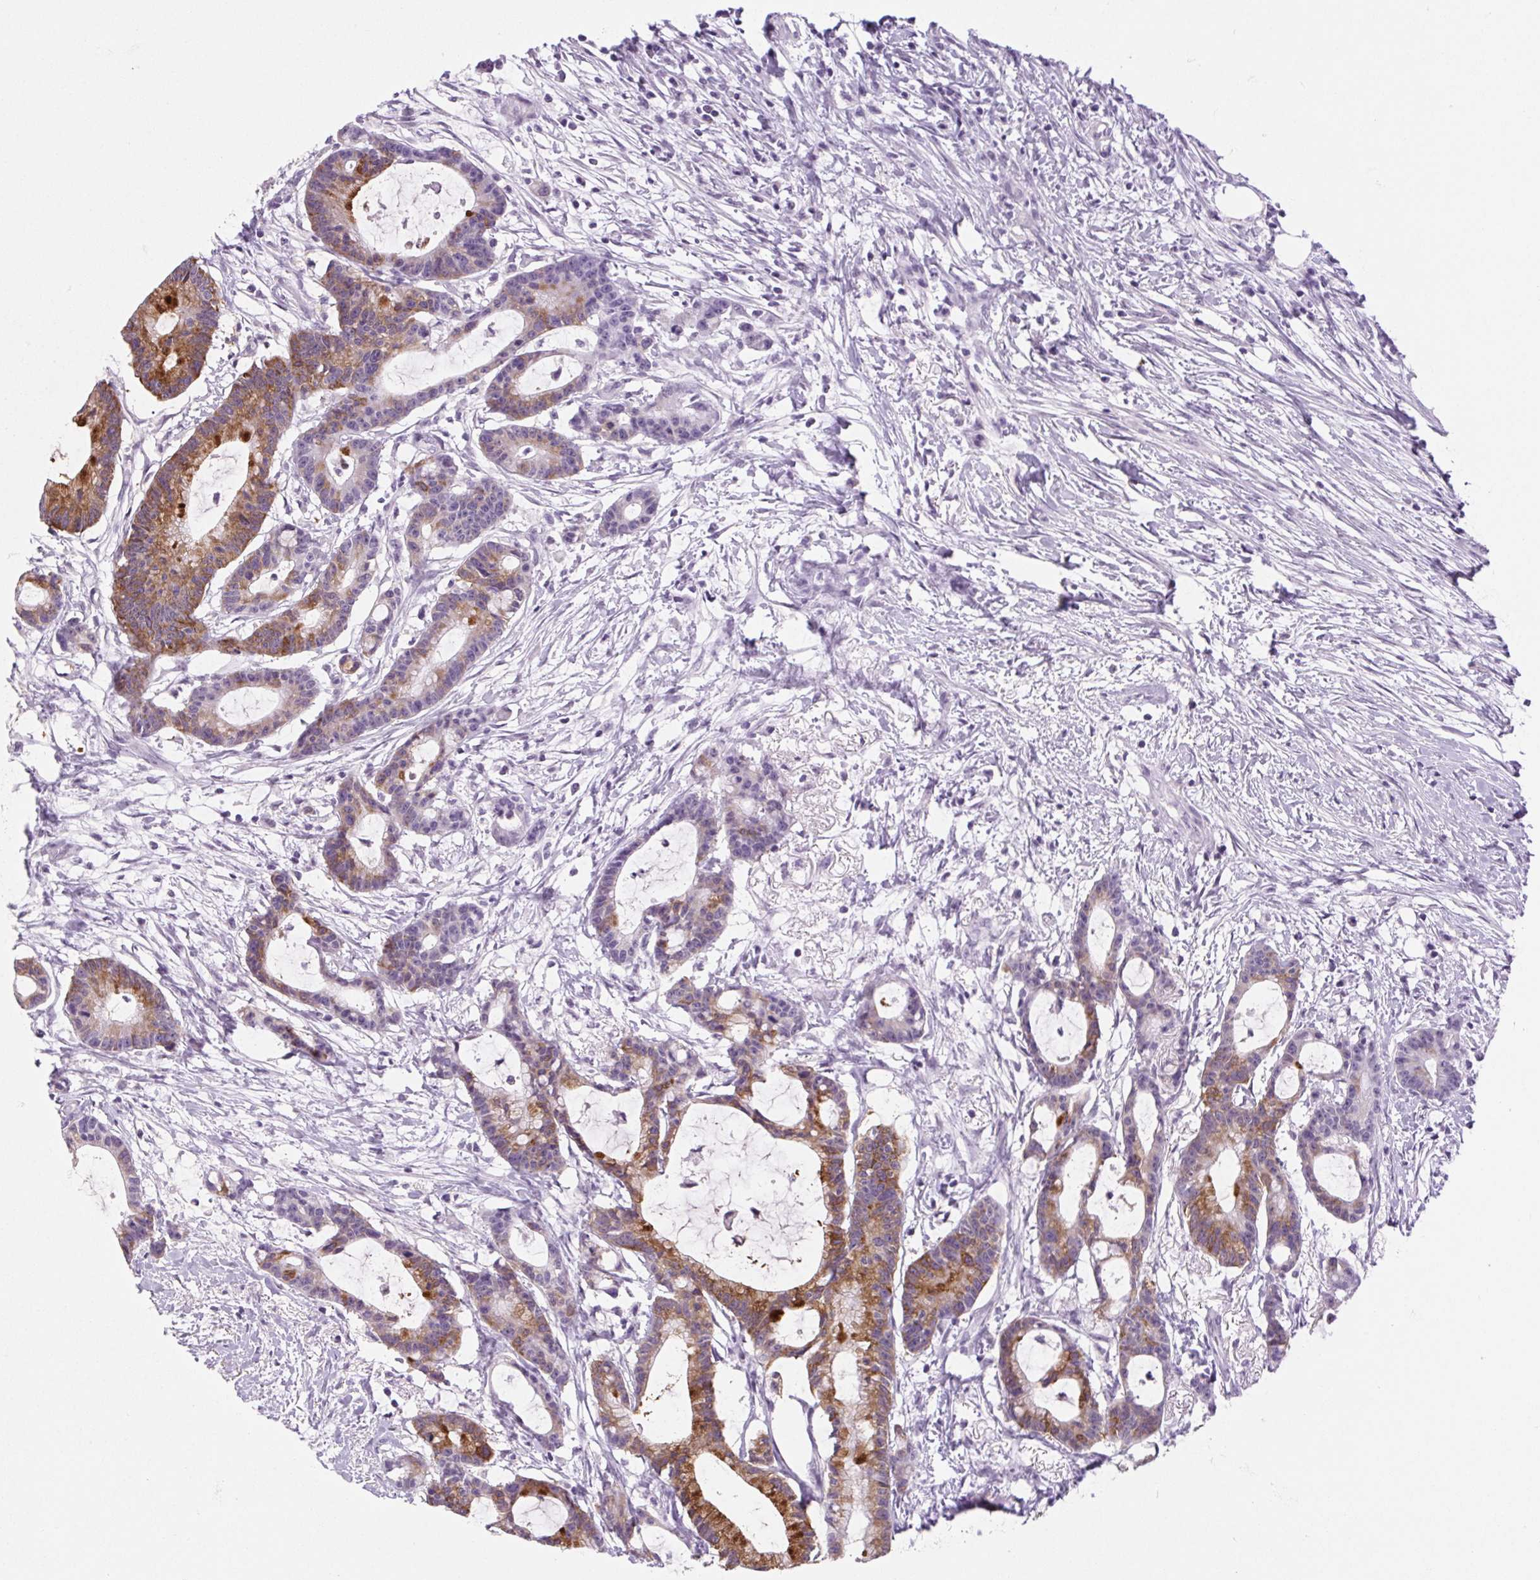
{"staining": {"intensity": "strong", "quantity": "25%-75%", "location": "cytoplasmic/membranous"}, "tissue": "colorectal cancer", "cell_type": "Tumor cells", "image_type": "cancer", "snomed": [{"axis": "morphology", "description": "Adenocarcinoma, NOS"}, {"axis": "topography", "description": "Colon"}], "caption": "Brown immunohistochemical staining in human adenocarcinoma (colorectal) displays strong cytoplasmic/membranous positivity in about 25%-75% of tumor cells. (Brightfield microscopy of DAB IHC at high magnification).", "gene": "BCAS1", "patient": {"sex": "female", "age": 78}}